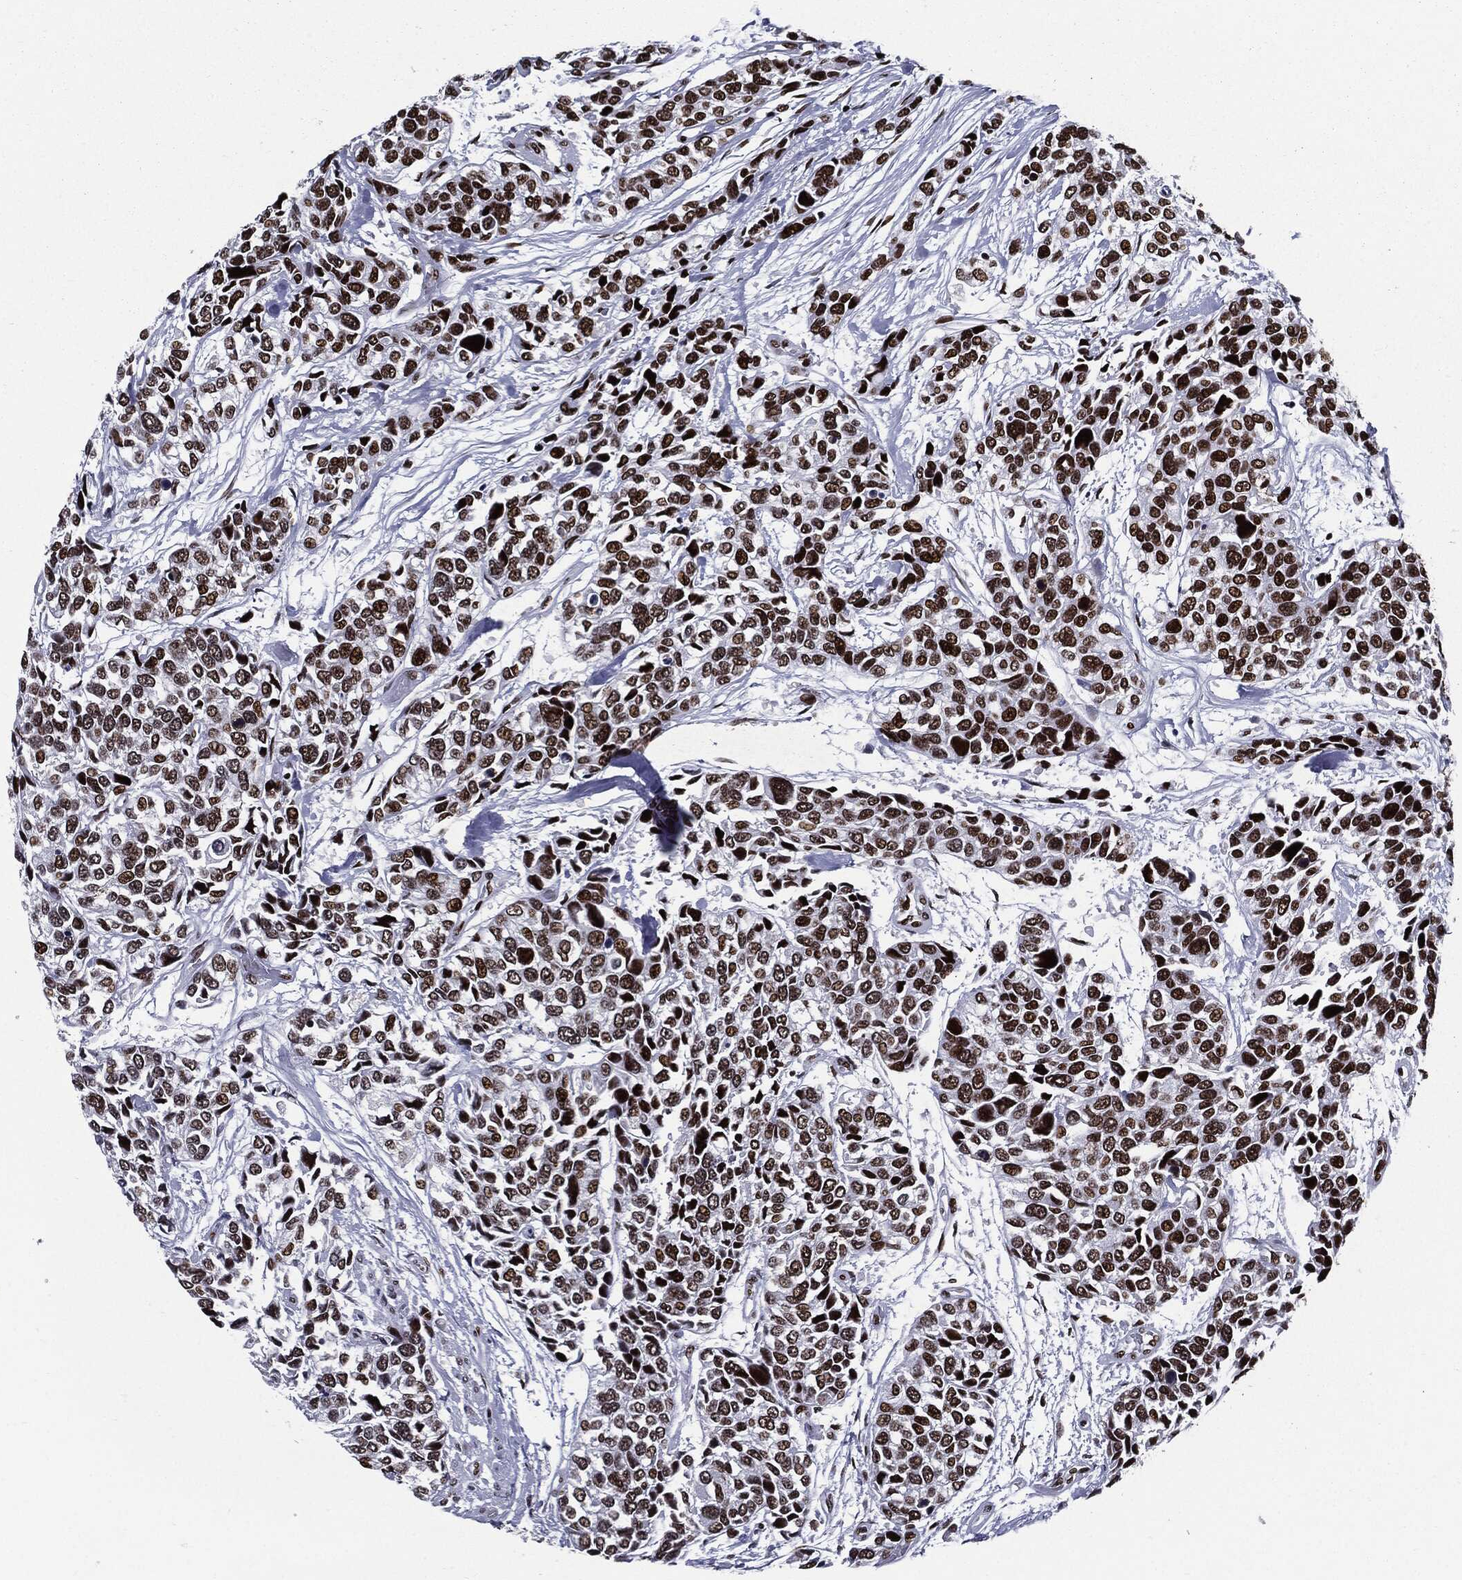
{"staining": {"intensity": "strong", "quantity": ">75%", "location": "nuclear"}, "tissue": "urothelial cancer", "cell_type": "Tumor cells", "image_type": "cancer", "snomed": [{"axis": "morphology", "description": "Urothelial carcinoma, High grade"}, {"axis": "topography", "description": "Urinary bladder"}], "caption": "Tumor cells reveal high levels of strong nuclear positivity in approximately >75% of cells in human urothelial cancer.", "gene": "ZFP91", "patient": {"sex": "male", "age": 77}}